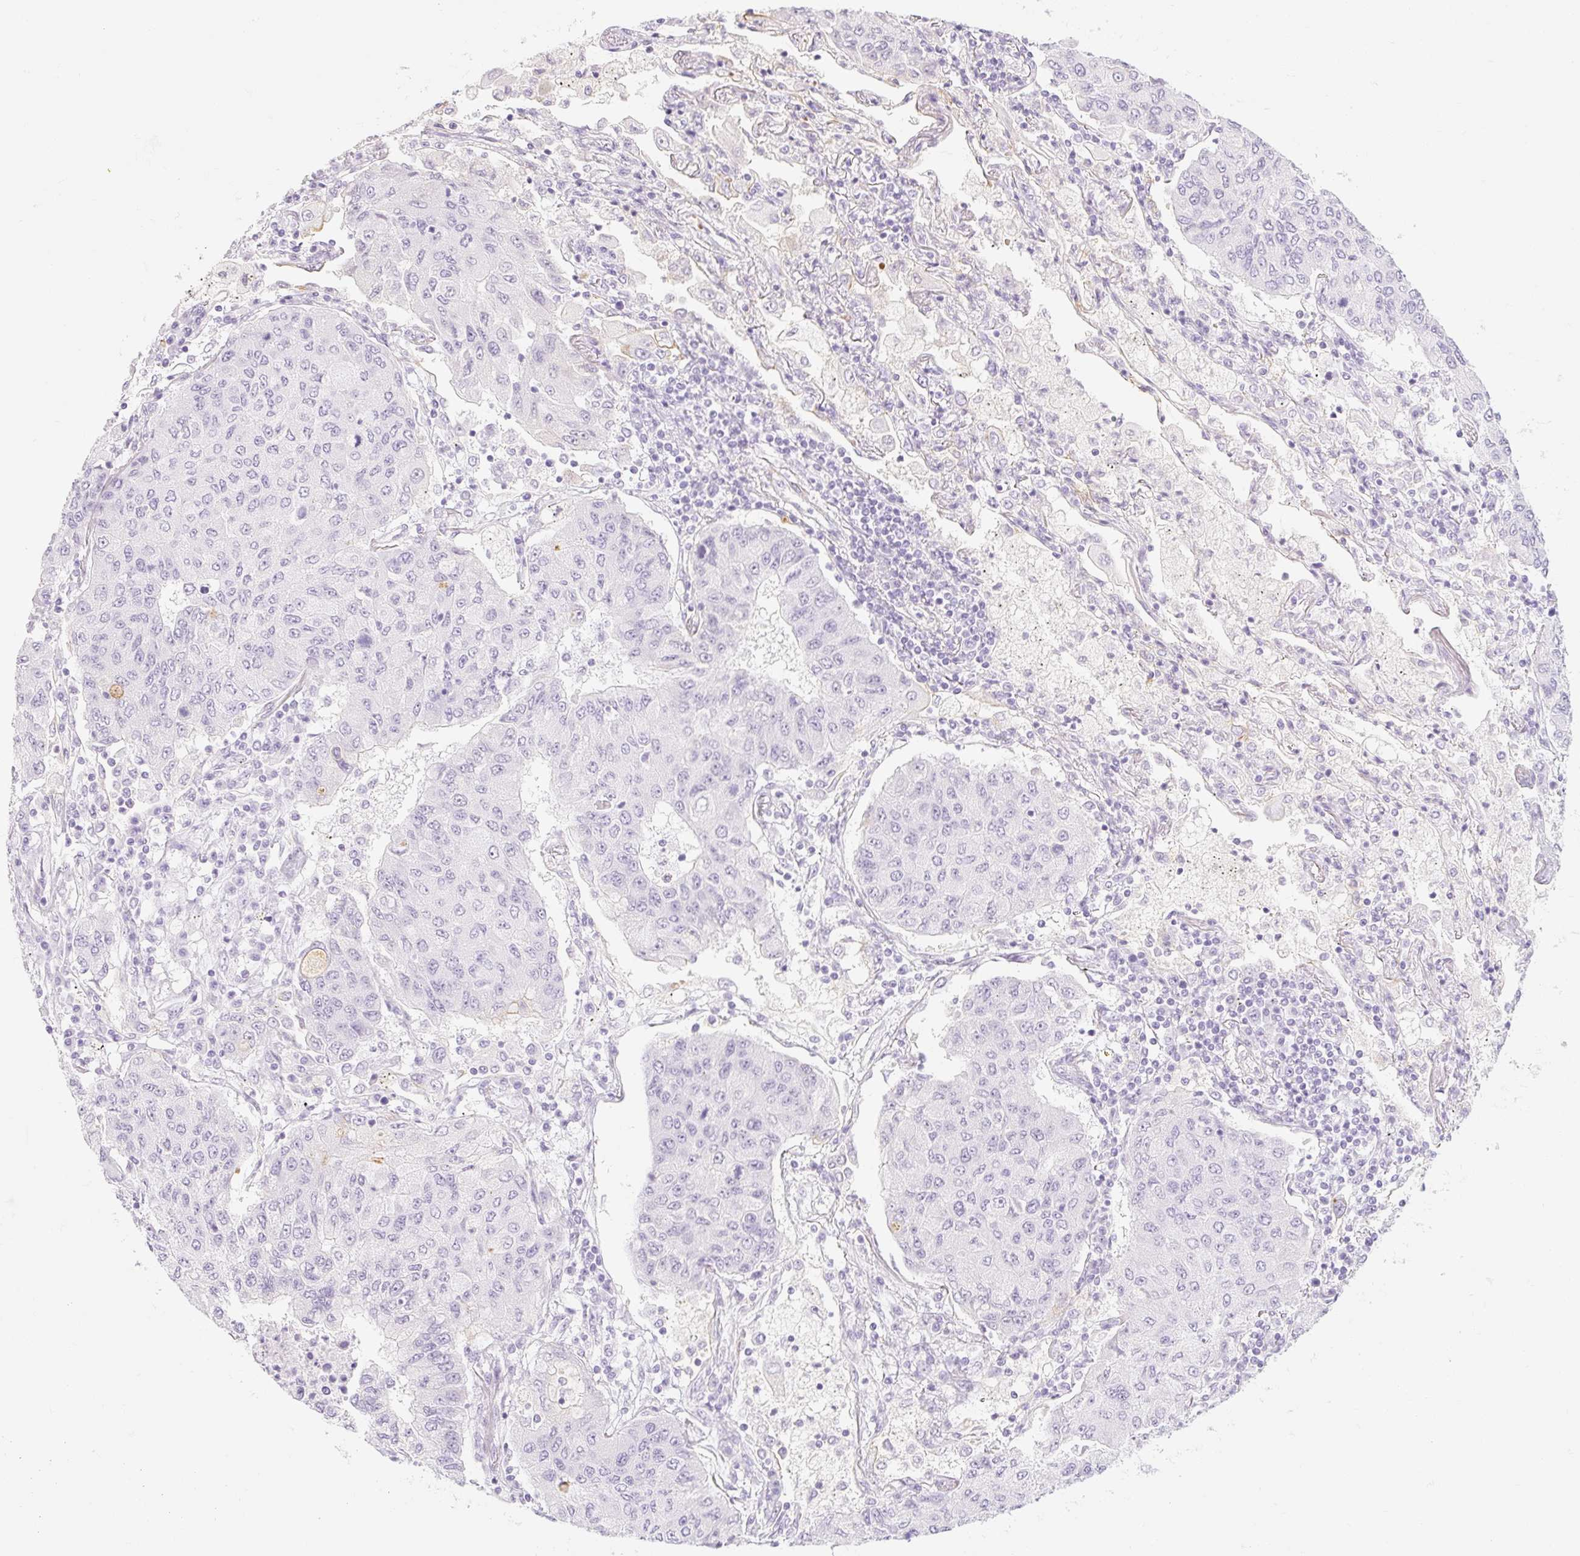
{"staining": {"intensity": "negative", "quantity": "none", "location": "none"}, "tissue": "lung cancer", "cell_type": "Tumor cells", "image_type": "cancer", "snomed": [{"axis": "morphology", "description": "Squamous cell carcinoma, NOS"}, {"axis": "topography", "description": "Lung"}], "caption": "High power microscopy micrograph of an immunohistochemistry (IHC) photomicrograph of lung cancer, revealing no significant positivity in tumor cells.", "gene": "TAF1L", "patient": {"sex": "male", "age": 74}}